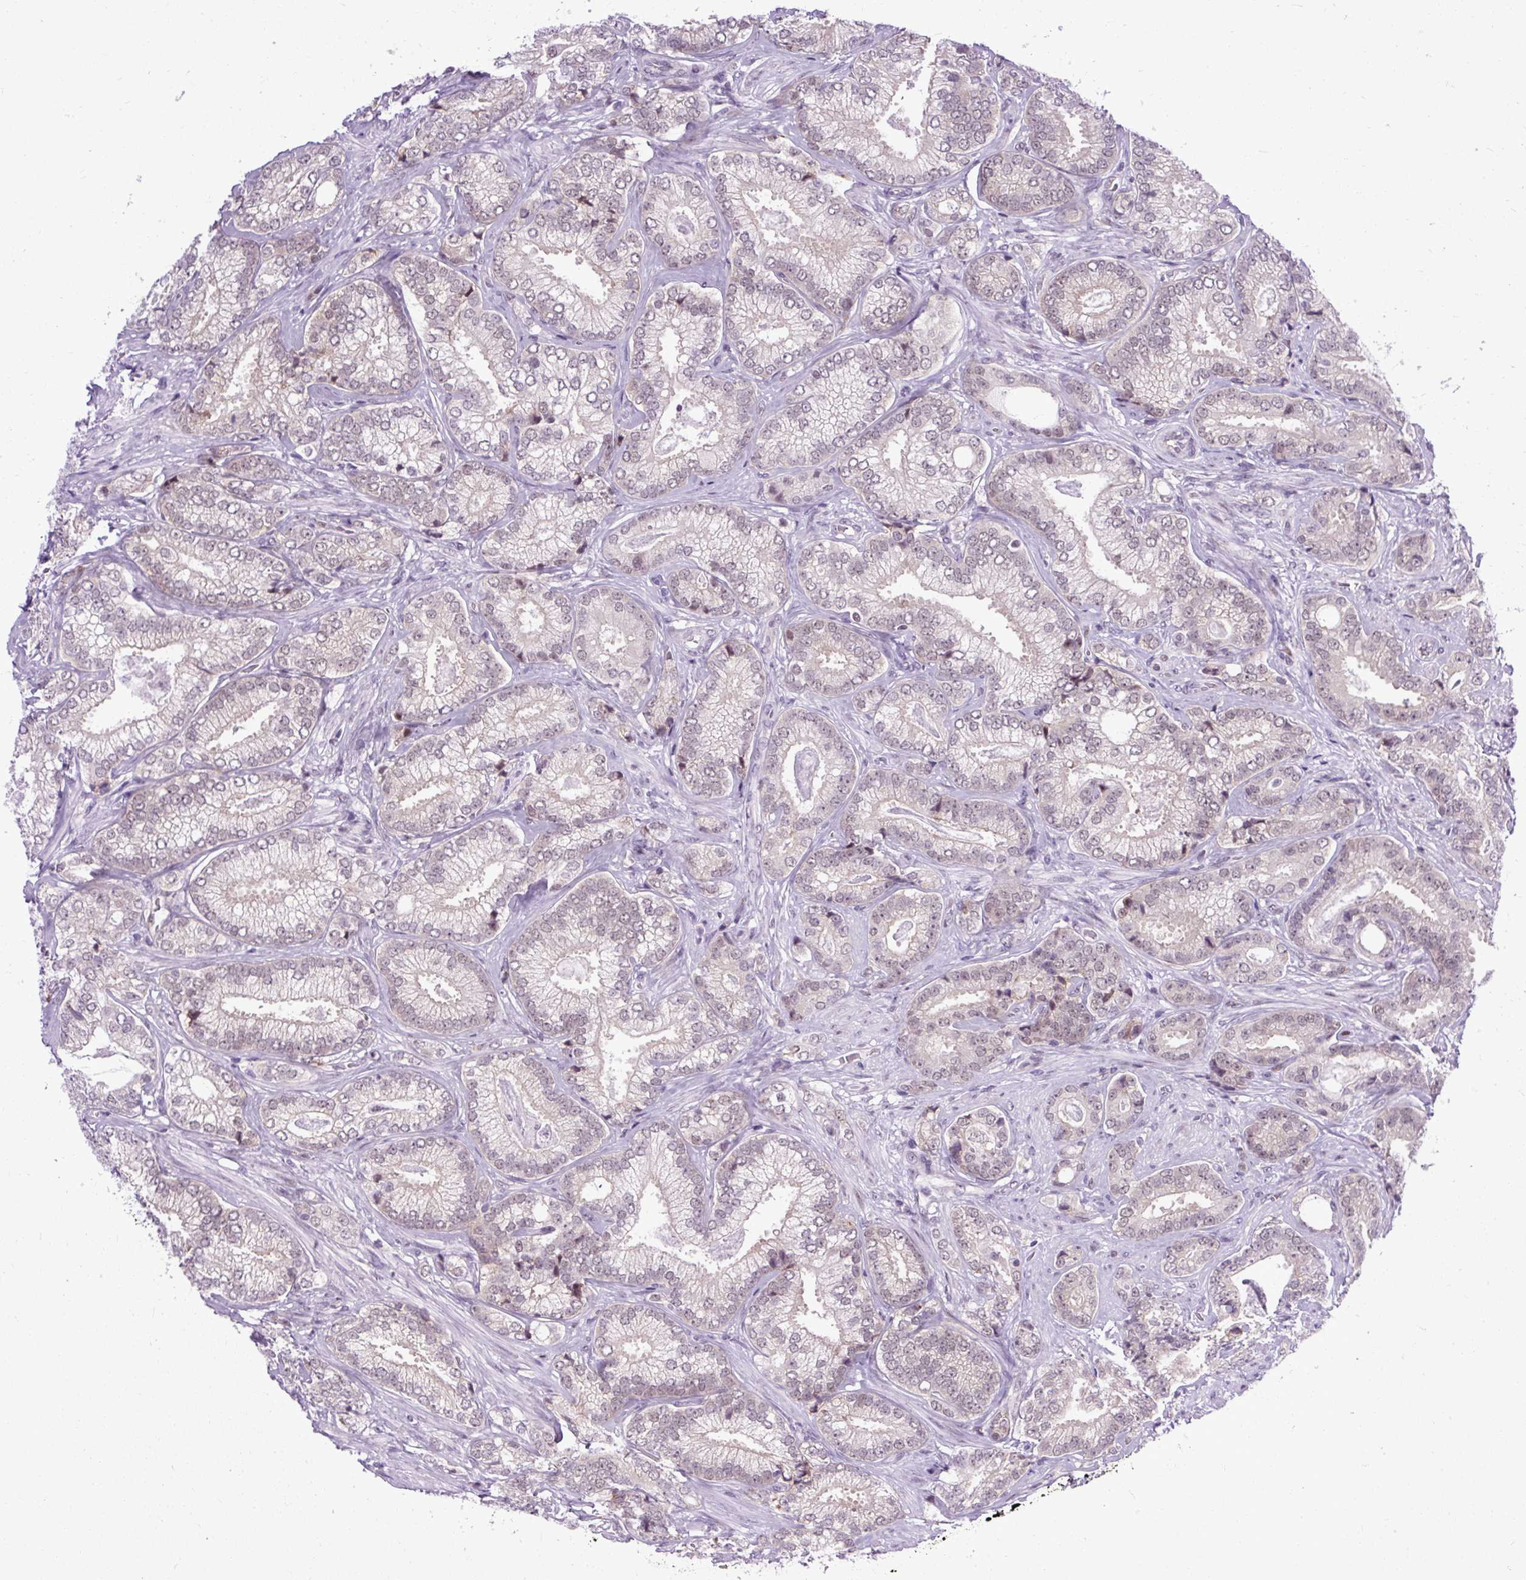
{"staining": {"intensity": "weak", "quantity": "25%-75%", "location": "nuclear"}, "tissue": "prostate cancer", "cell_type": "Tumor cells", "image_type": "cancer", "snomed": [{"axis": "morphology", "description": "Adenocarcinoma, Low grade"}, {"axis": "topography", "description": "Prostate"}], "caption": "High-magnification brightfield microscopy of low-grade adenocarcinoma (prostate) stained with DAB (brown) and counterstained with hematoxylin (blue). tumor cells exhibit weak nuclear staining is appreciated in about25%-75% of cells.", "gene": "CLK2", "patient": {"sex": "male", "age": 63}}